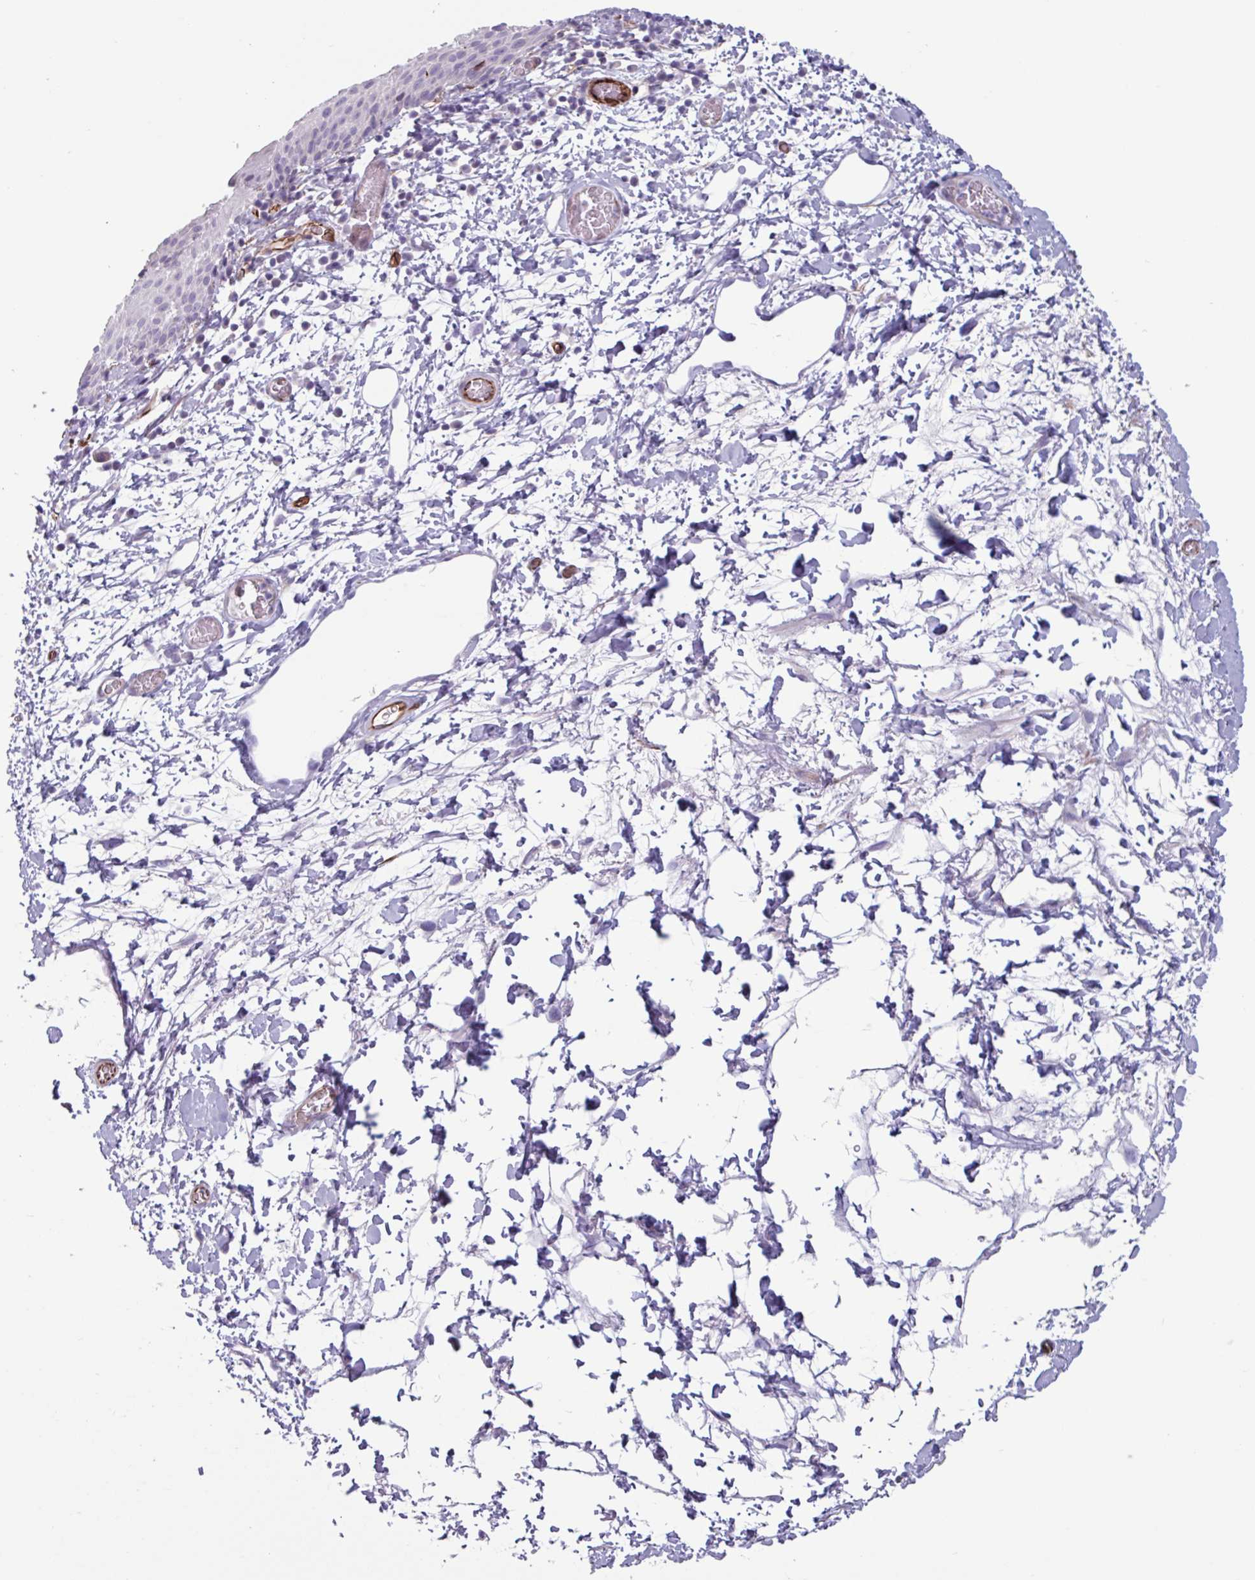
{"staining": {"intensity": "negative", "quantity": "none", "location": "none"}, "tissue": "skin", "cell_type": "Epidermal cells", "image_type": "normal", "snomed": [{"axis": "morphology", "description": "Normal tissue, NOS"}, {"axis": "morphology", "description": "Hemorrhoids"}, {"axis": "morphology", "description": "Inflammation, NOS"}, {"axis": "topography", "description": "Anal"}], "caption": "Immunohistochemistry histopathology image of normal skin stained for a protein (brown), which displays no expression in epidermal cells.", "gene": "BTD", "patient": {"sex": "male", "age": 60}}